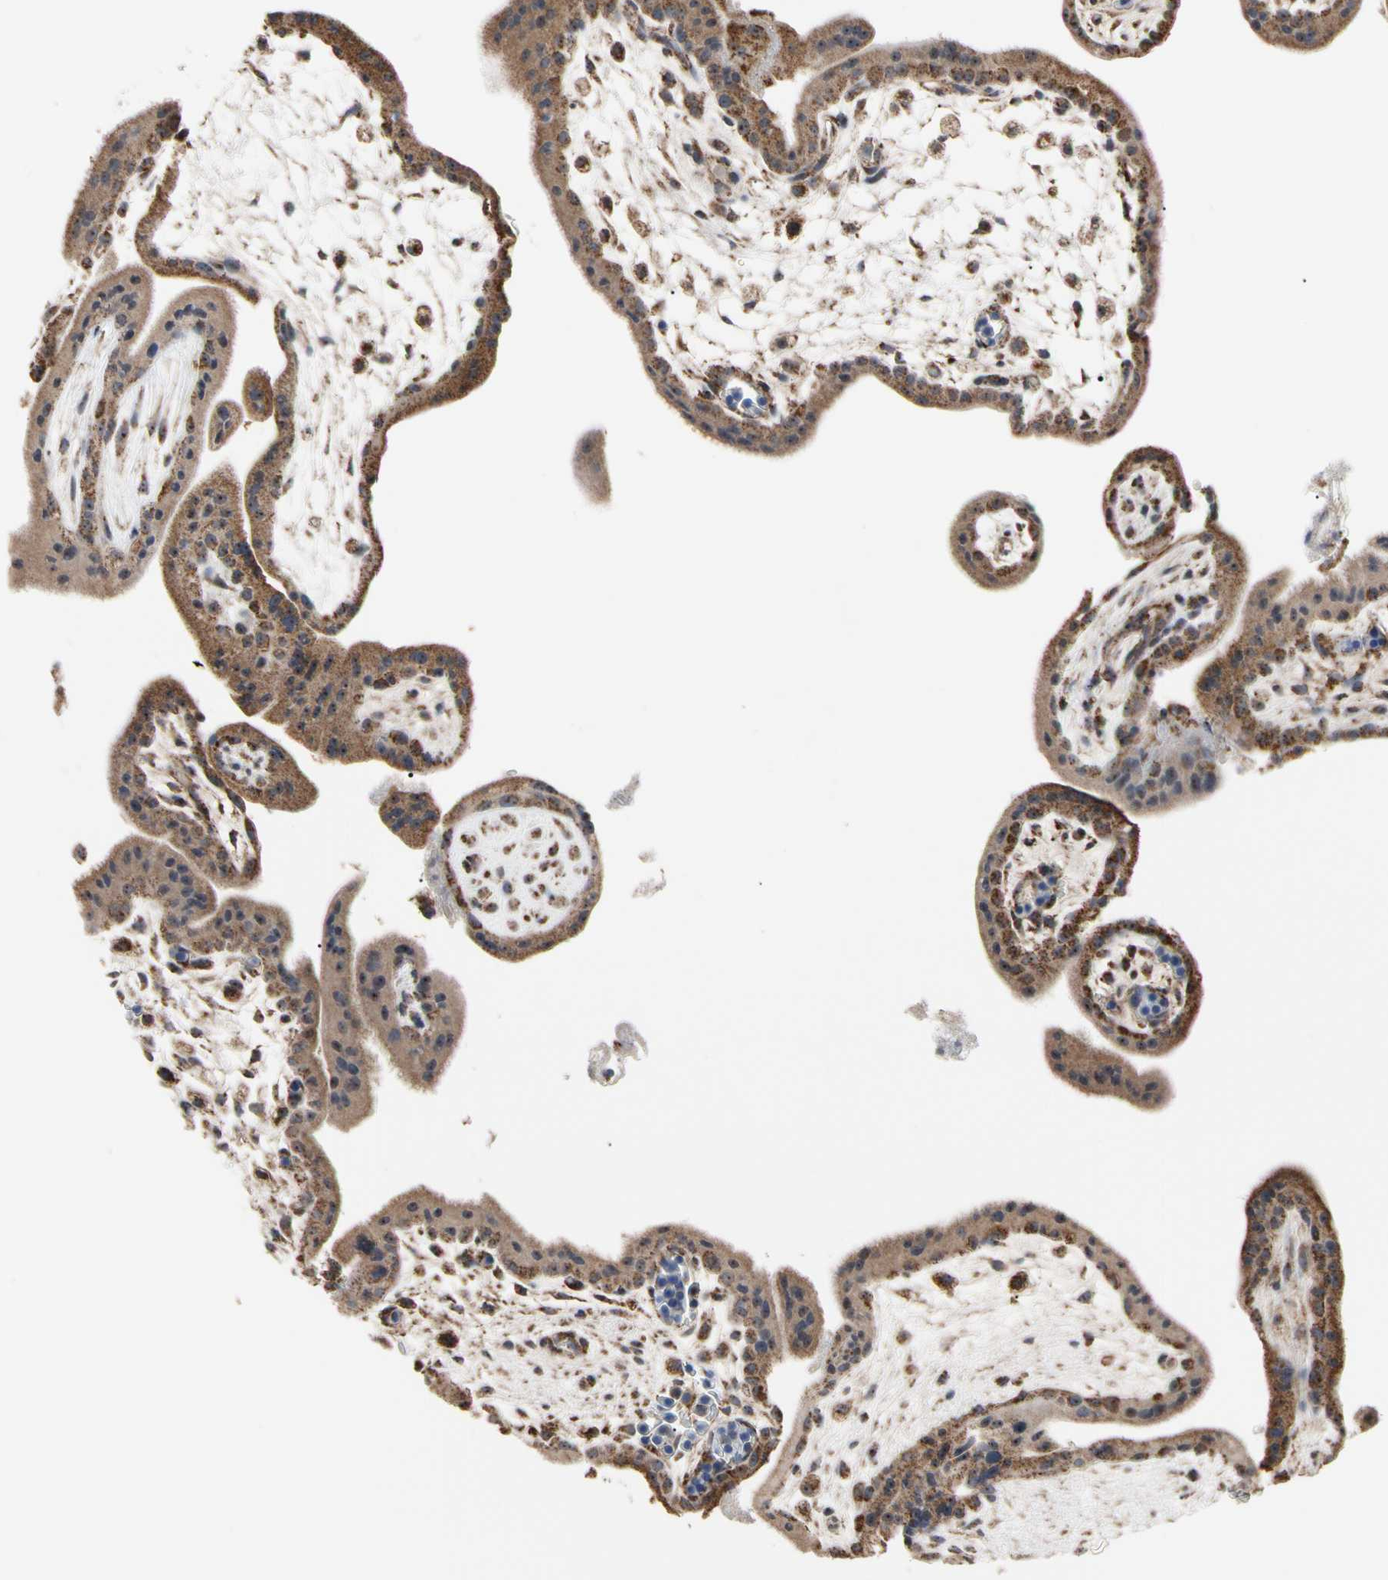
{"staining": {"intensity": "moderate", "quantity": ">75%", "location": "cytoplasmic/membranous"}, "tissue": "placenta", "cell_type": "Trophoblastic cells", "image_type": "normal", "snomed": [{"axis": "morphology", "description": "Normal tissue, NOS"}, {"axis": "topography", "description": "Placenta"}], "caption": "IHC of normal placenta exhibits medium levels of moderate cytoplasmic/membranous staining in approximately >75% of trophoblastic cells.", "gene": "FAM110B", "patient": {"sex": "female", "age": 35}}